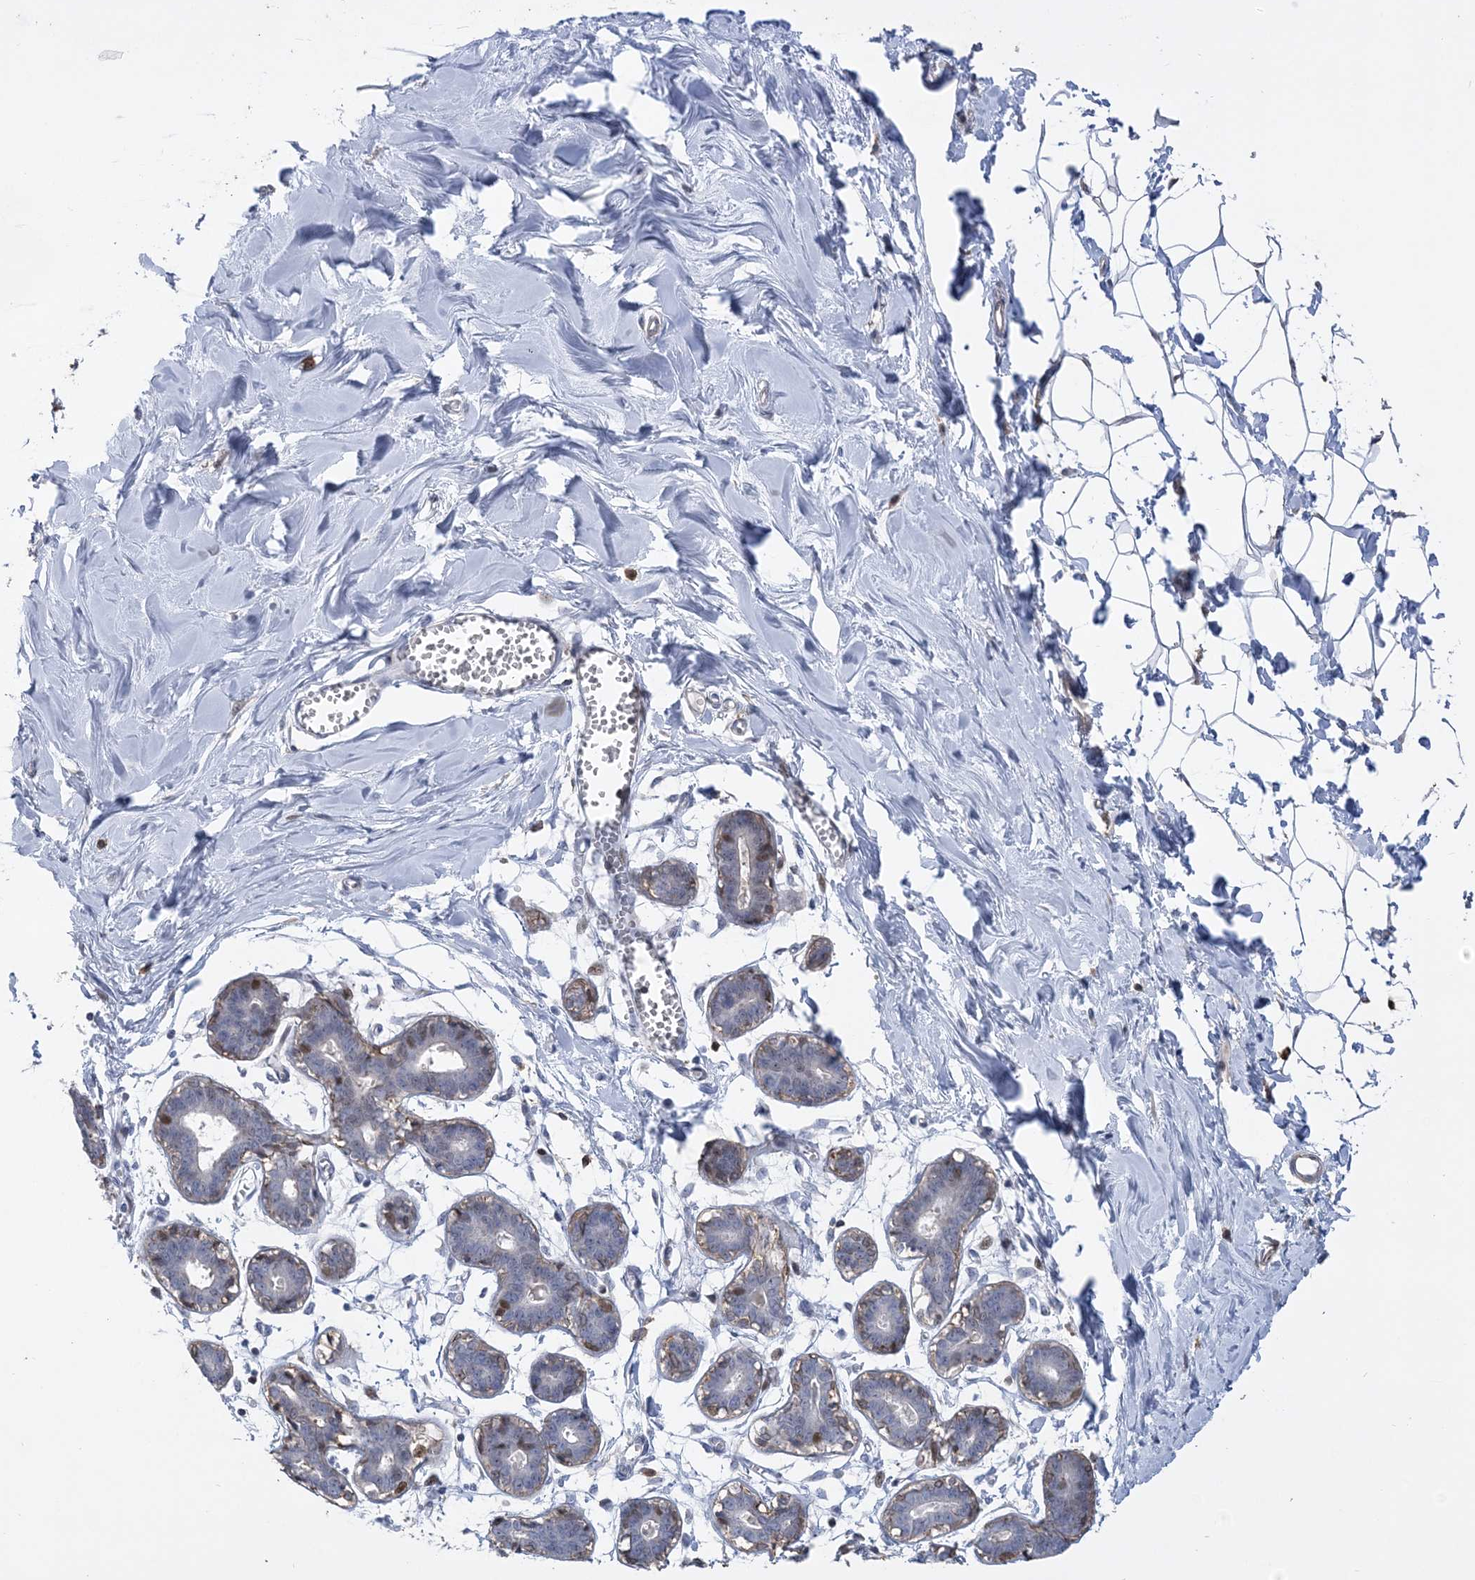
{"staining": {"intensity": "negative", "quantity": "none", "location": "none"}, "tissue": "breast", "cell_type": "Adipocytes", "image_type": "normal", "snomed": [{"axis": "morphology", "description": "Normal tissue, NOS"}, {"axis": "topography", "description": "Breast"}], "caption": "Adipocytes show no significant staining in unremarkable breast. (DAB (3,3'-diaminobenzidine) immunohistochemistry visualized using brightfield microscopy, high magnification).", "gene": "RNPEPL1", "patient": {"sex": "female", "age": 27}}